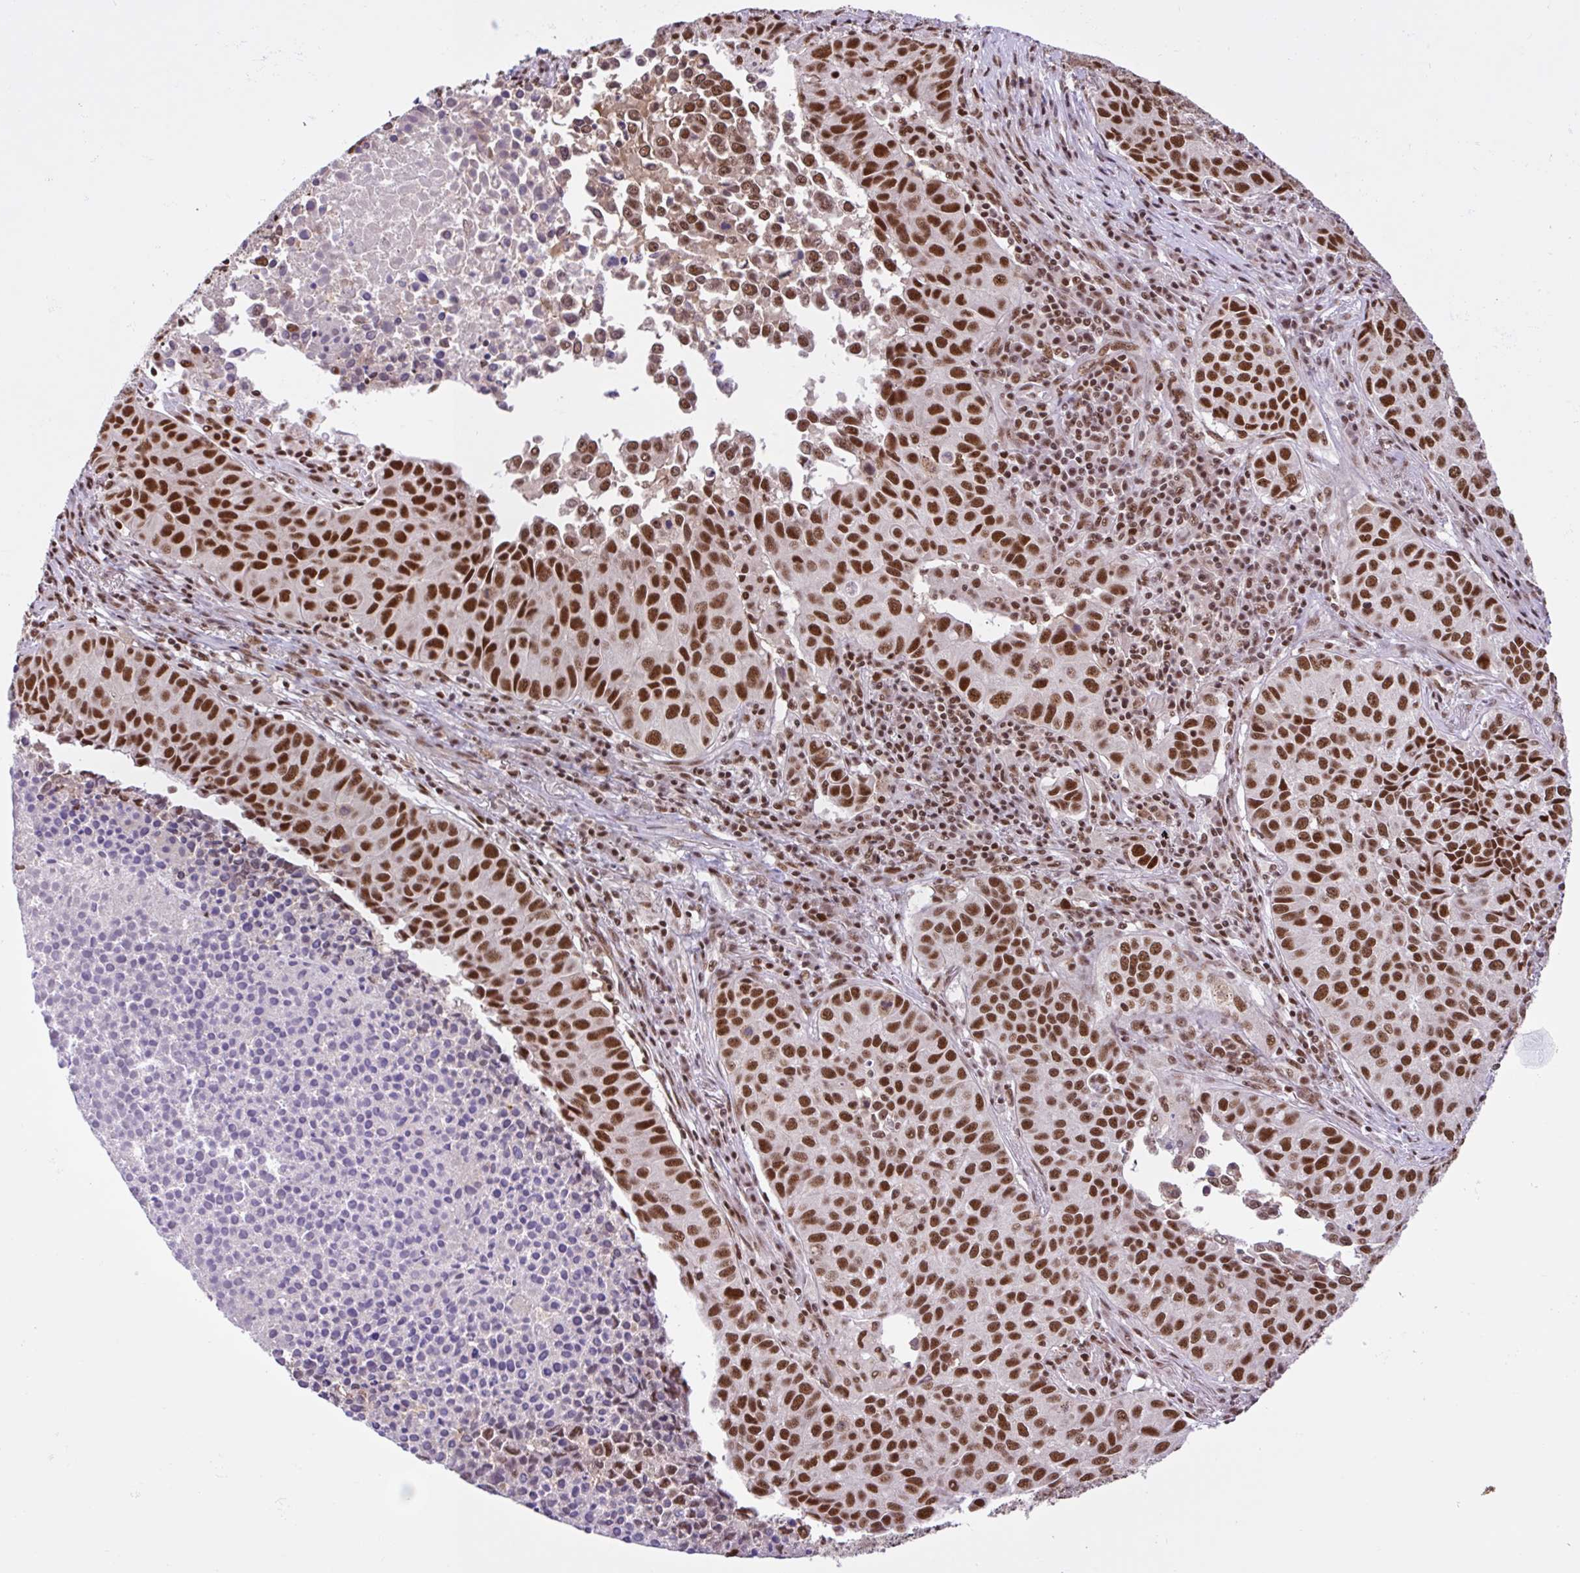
{"staining": {"intensity": "strong", "quantity": ">75%", "location": "nuclear"}, "tissue": "lung cancer", "cell_type": "Tumor cells", "image_type": "cancer", "snomed": [{"axis": "morphology", "description": "Adenocarcinoma, NOS"}, {"axis": "topography", "description": "Lung"}], "caption": "Brown immunohistochemical staining in human lung adenocarcinoma demonstrates strong nuclear expression in approximately >75% of tumor cells.", "gene": "CCDC12", "patient": {"sex": "female", "age": 50}}